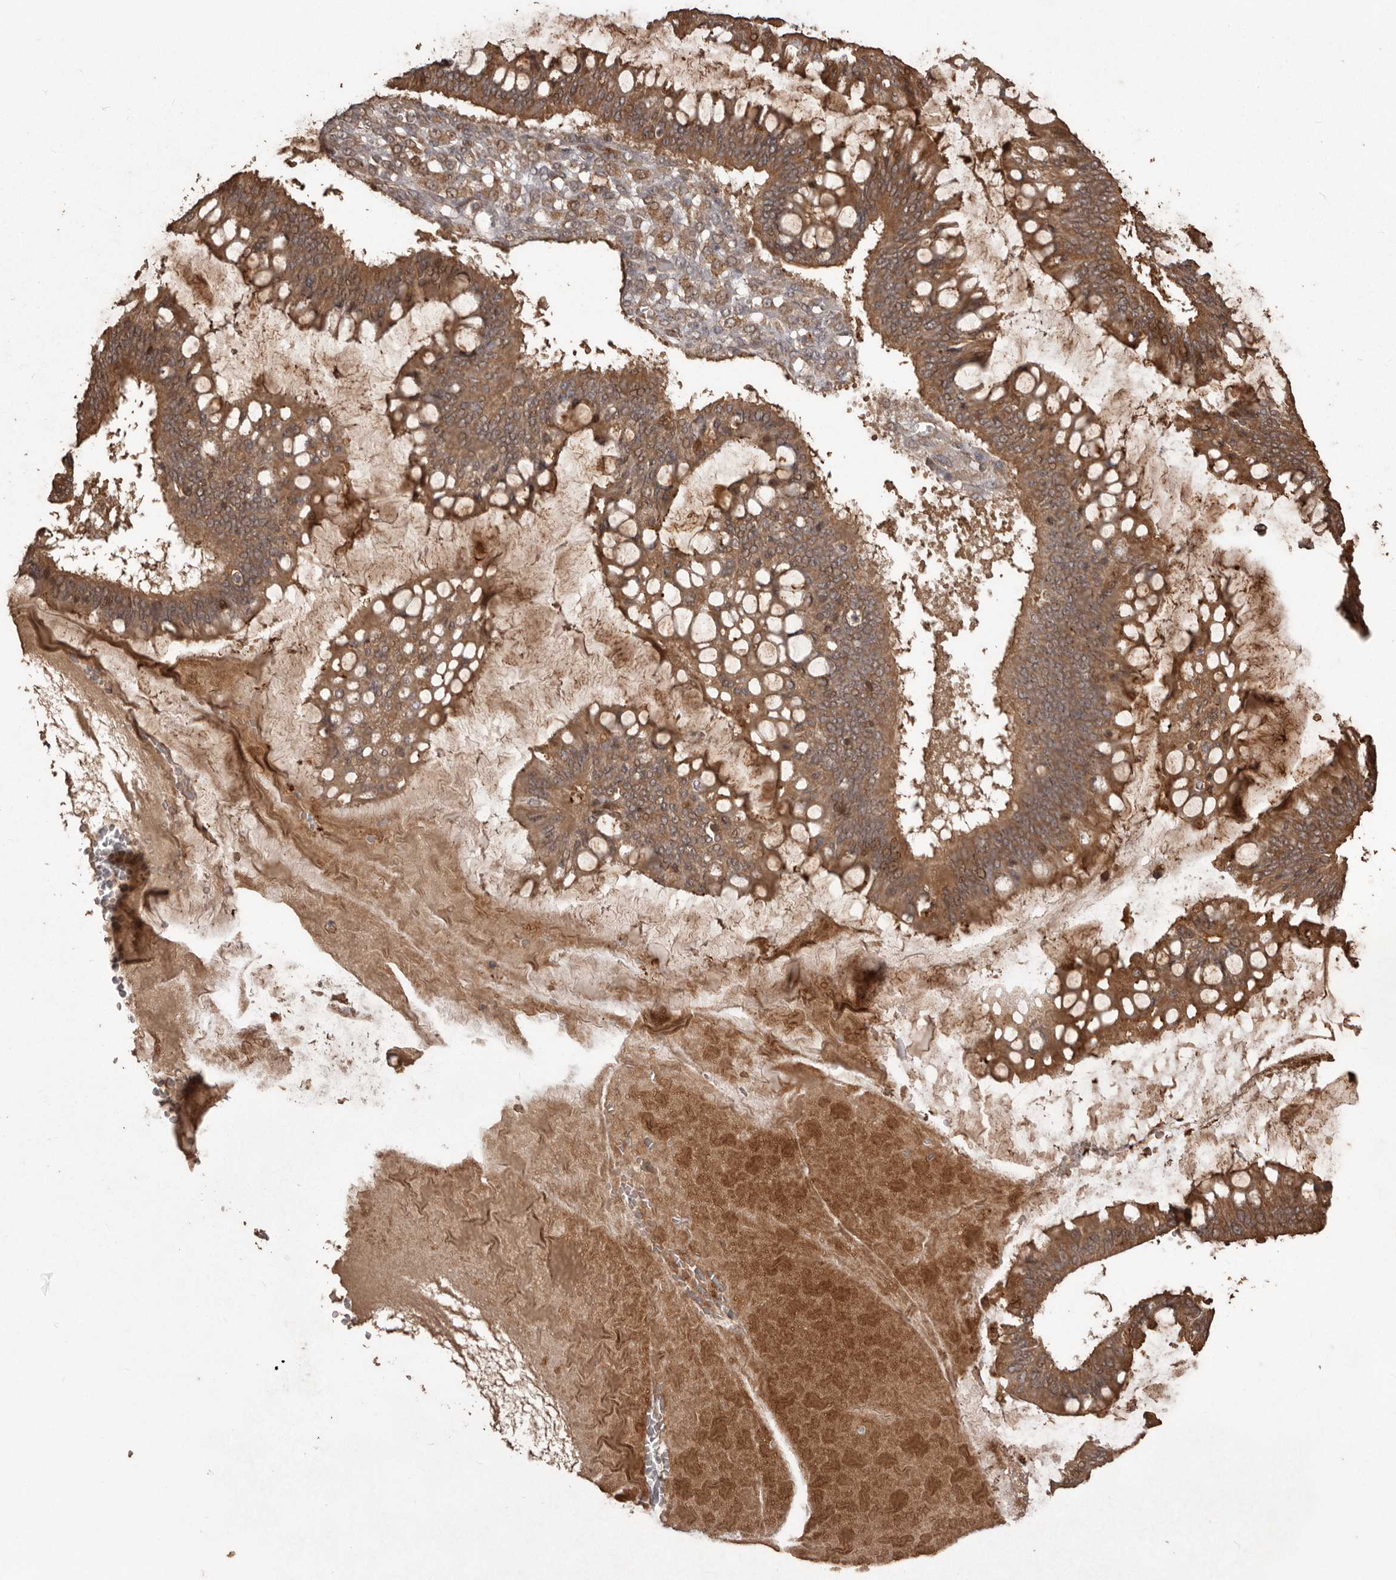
{"staining": {"intensity": "moderate", "quantity": ">75%", "location": "cytoplasmic/membranous"}, "tissue": "ovarian cancer", "cell_type": "Tumor cells", "image_type": "cancer", "snomed": [{"axis": "morphology", "description": "Cystadenocarcinoma, mucinous, NOS"}, {"axis": "topography", "description": "Ovary"}], "caption": "A high-resolution micrograph shows IHC staining of mucinous cystadenocarcinoma (ovarian), which reveals moderate cytoplasmic/membranous staining in approximately >75% of tumor cells.", "gene": "NUP43", "patient": {"sex": "female", "age": 73}}